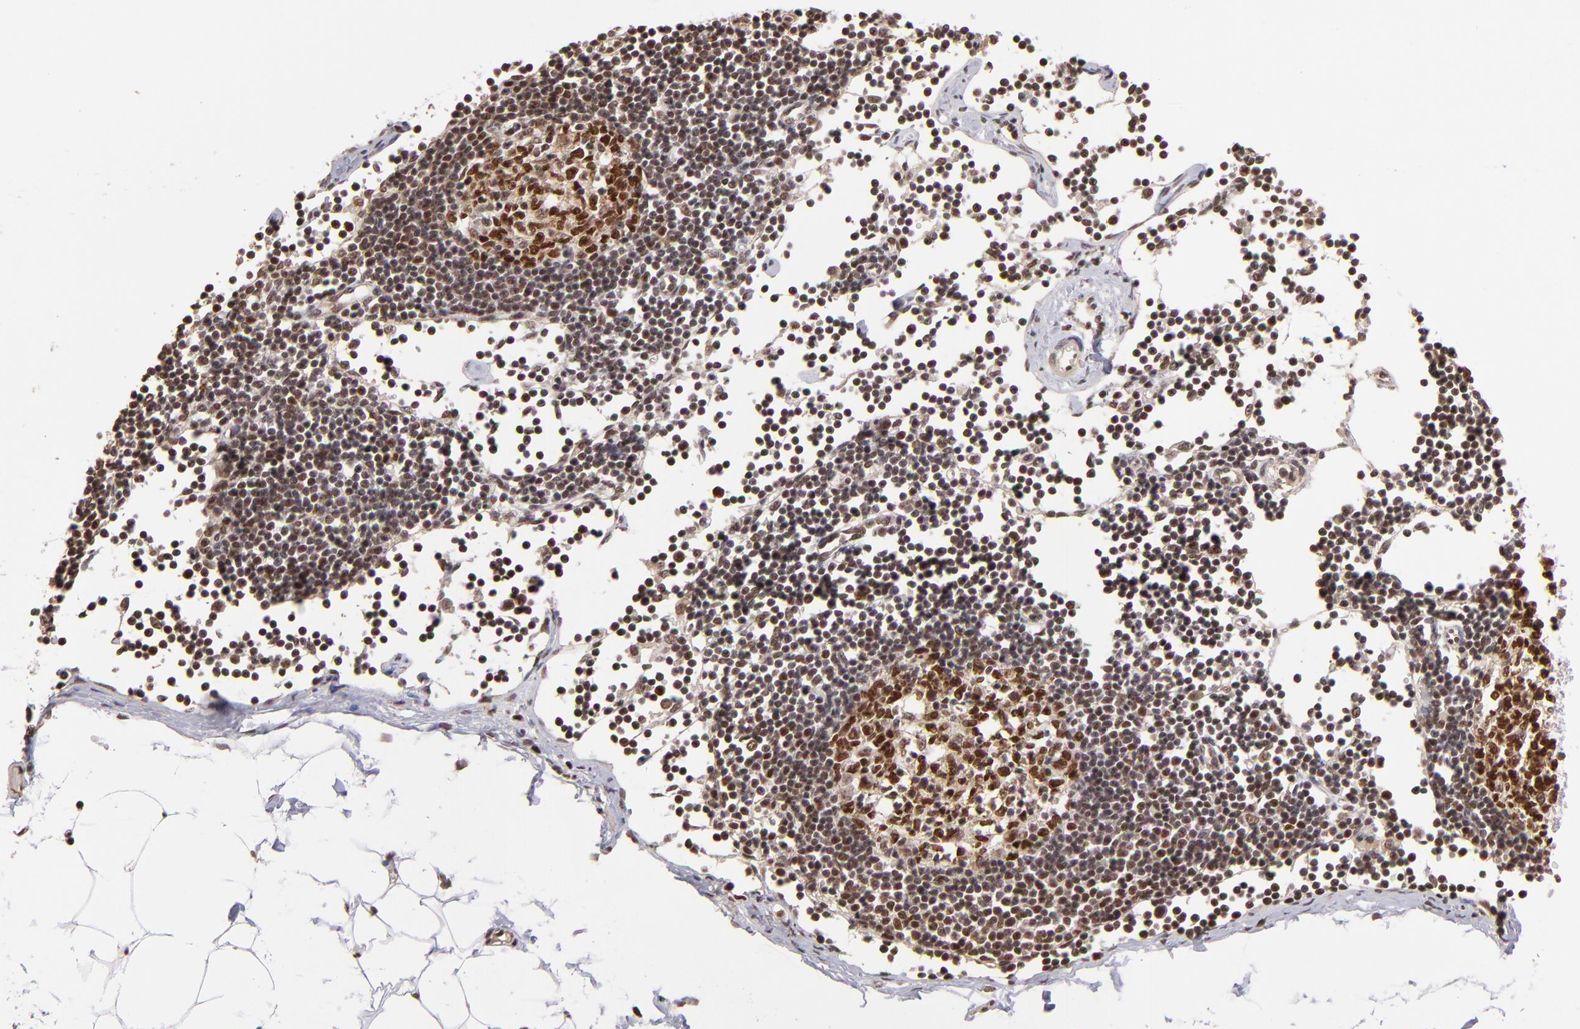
{"staining": {"intensity": "moderate", "quantity": ">75%", "location": "nuclear"}, "tissue": "adipose tissue", "cell_type": "Adipocytes", "image_type": "normal", "snomed": [{"axis": "morphology", "description": "Normal tissue, NOS"}, {"axis": "morphology", "description": "Adenocarcinoma, NOS"}, {"axis": "topography", "description": "Colon"}, {"axis": "topography", "description": "Peripheral nerve tissue"}], "caption": "DAB immunohistochemical staining of benign human adipose tissue demonstrates moderate nuclear protein expression in approximately >75% of adipocytes.", "gene": "TERF2", "patient": {"sex": "male", "age": 14}}